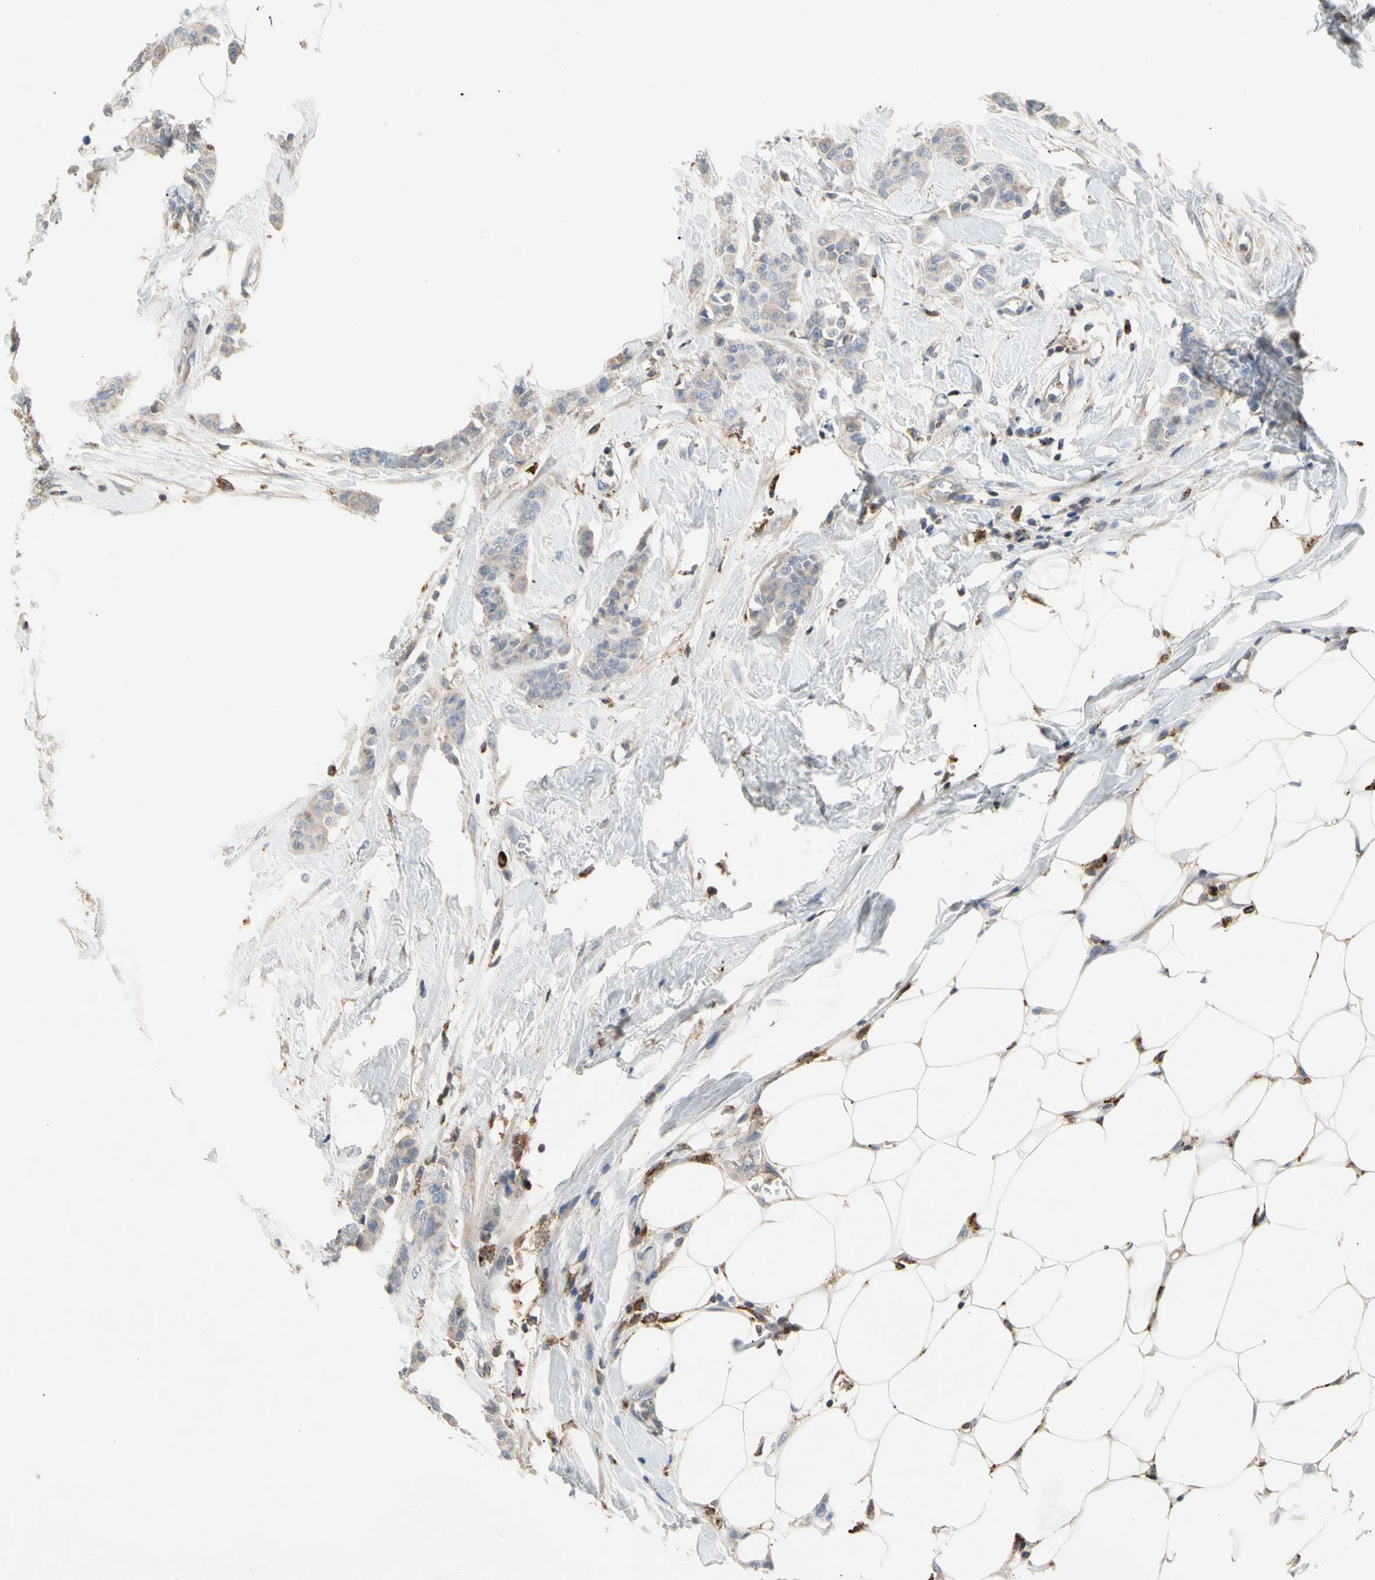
{"staining": {"intensity": "weak", "quantity": "25%-75%", "location": "cytoplasmic/membranous"}, "tissue": "breast cancer", "cell_type": "Tumor cells", "image_type": "cancer", "snomed": [{"axis": "morphology", "description": "Normal tissue, NOS"}, {"axis": "morphology", "description": "Duct carcinoma"}, {"axis": "topography", "description": "Breast"}], "caption": "Immunohistochemistry photomicrograph of neoplastic tissue: intraductal carcinoma (breast) stained using immunohistochemistry (IHC) reveals low levels of weak protein expression localized specifically in the cytoplasmic/membranous of tumor cells, appearing as a cytoplasmic/membranous brown color.", "gene": "ADA2", "patient": {"sex": "female", "age": 40}}